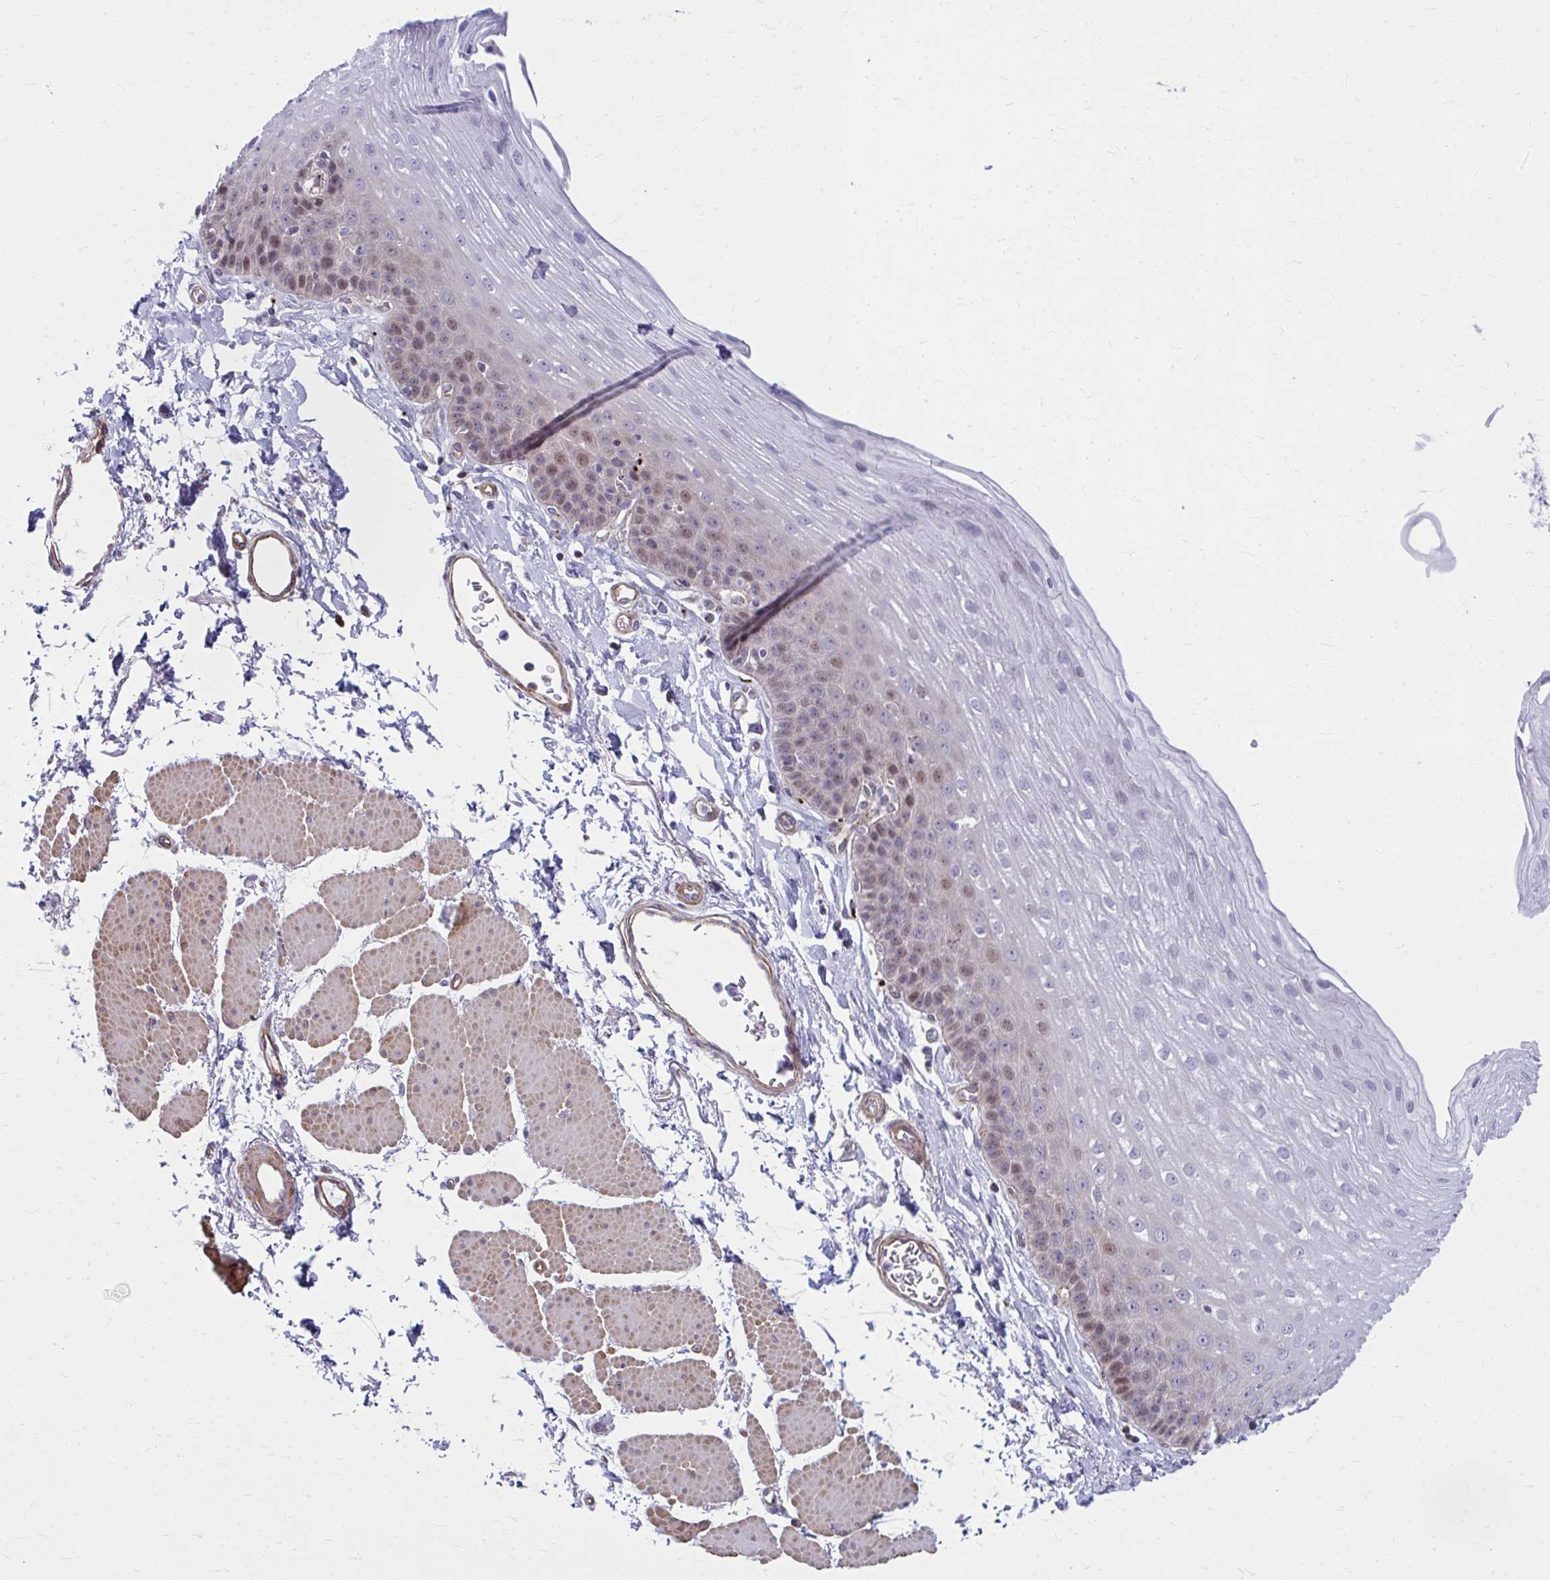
{"staining": {"intensity": "moderate", "quantity": "<25%", "location": "cytoplasmic/membranous,nuclear"}, "tissue": "esophagus", "cell_type": "Squamous epithelial cells", "image_type": "normal", "snomed": [{"axis": "morphology", "description": "Normal tissue, NOS"}, {"axis": "topography", "description": "Esophagus"}], "caption": "This photomicrograph exhibits IHC staining of normal human esophagus, with low moderate cytoplasmic/membranous,nuclear staining in approximately <25% of squamous epithelial cells.", "gene": "LRRC4B", "patient": {"sex": "female", "age": 81}}